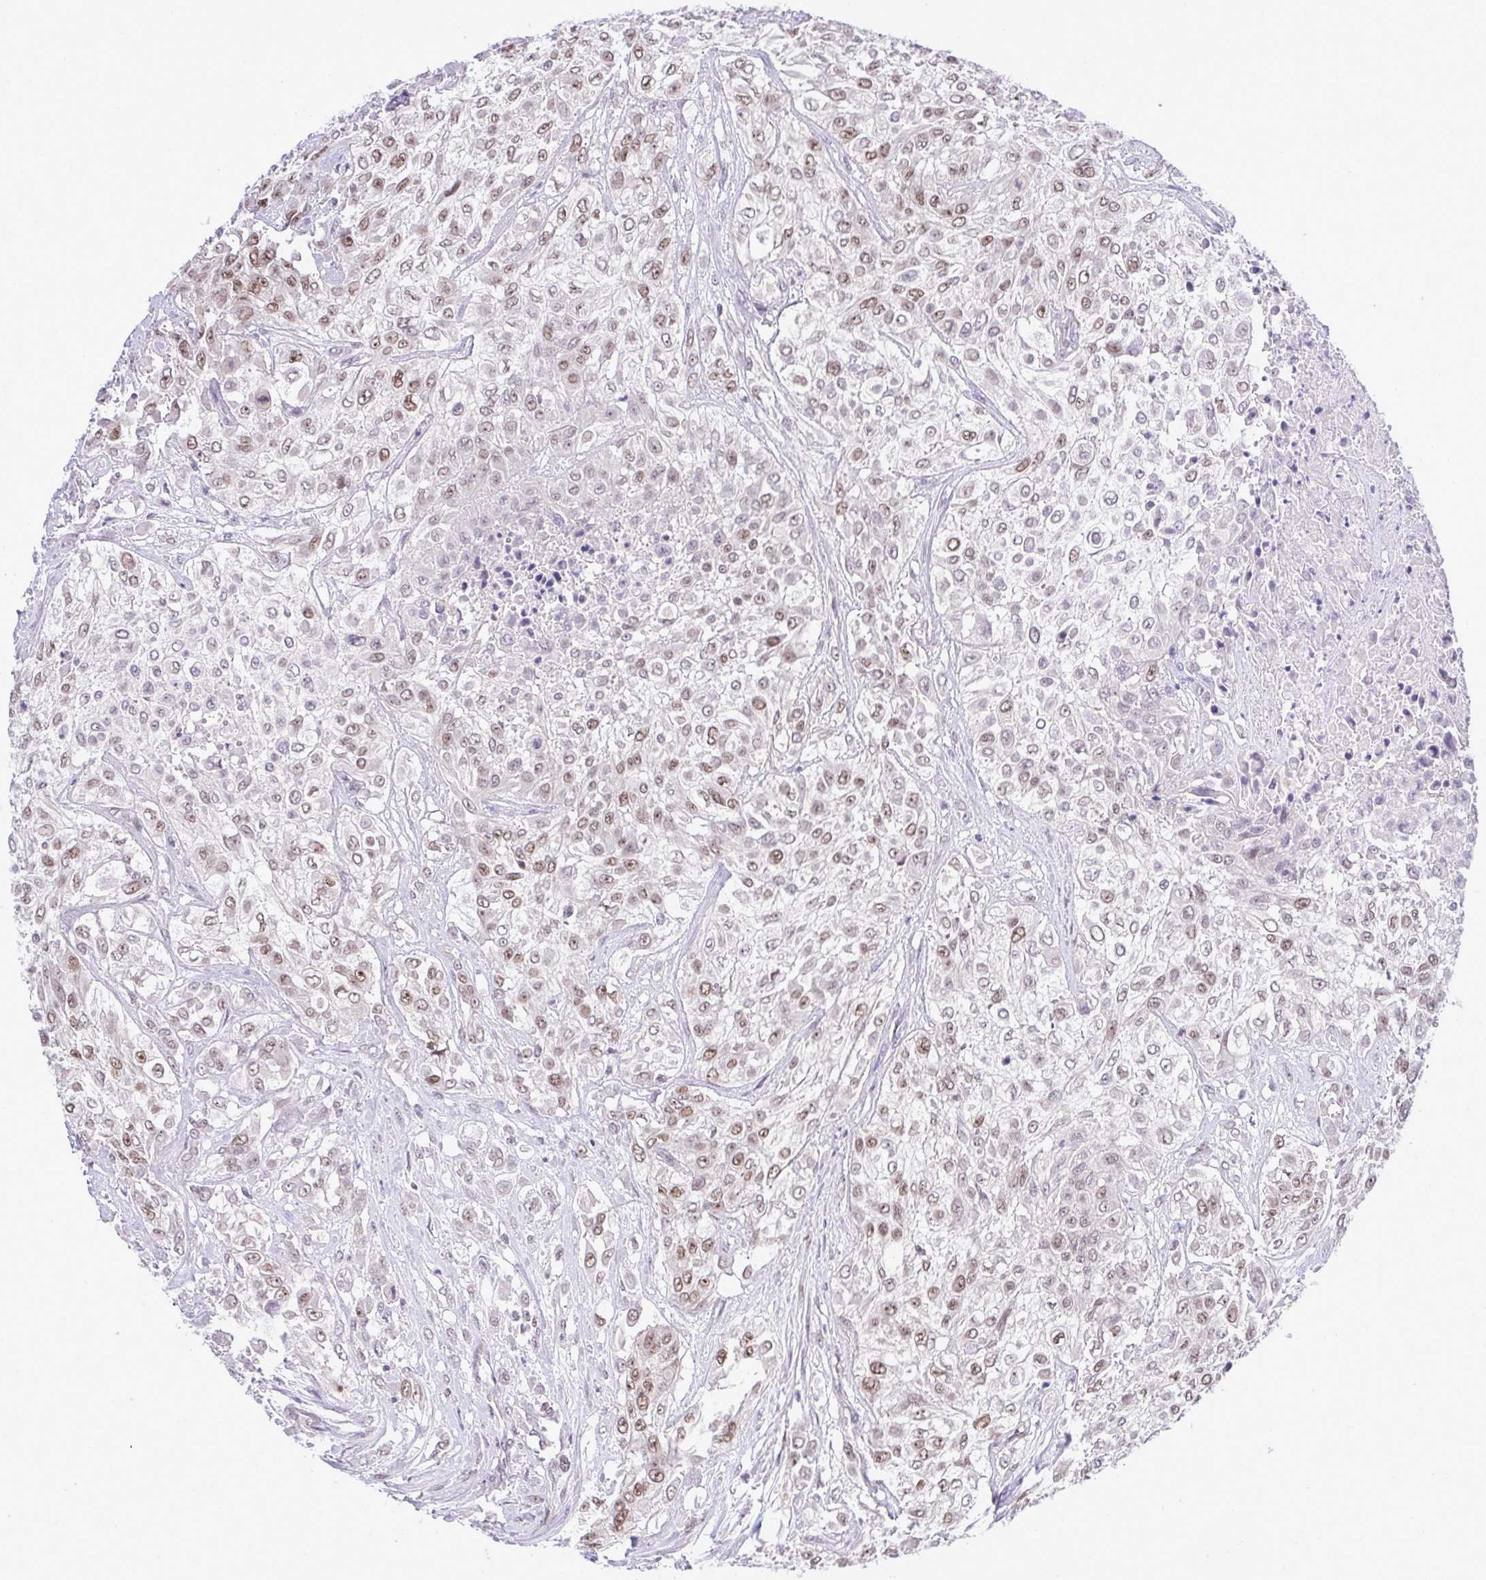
{"staining": {"intensity": "weak", "quantity": "25%-75%", "location": "nuclear"}, "tissue": "urothelial cancer", "cell_type": "Tumor cells", "image_type": "cancer", "snomed": [{"axis": "morphology", "description": "Urothelial carcinoma, High grade"}, {"axis": "topography", "description": "Urinary bladder"}], "caption": "An IHC photomicrograph of tumor tissue is shown. Protein staining in brown shows weak nuclear positivity in high-grade urothelial carcinoma within tumor cells. (brown staining indicates protein expression, while blue staining denotes nuclei).", "gene": "RFC4", "patient": {"sex": "male", "age": 57}}